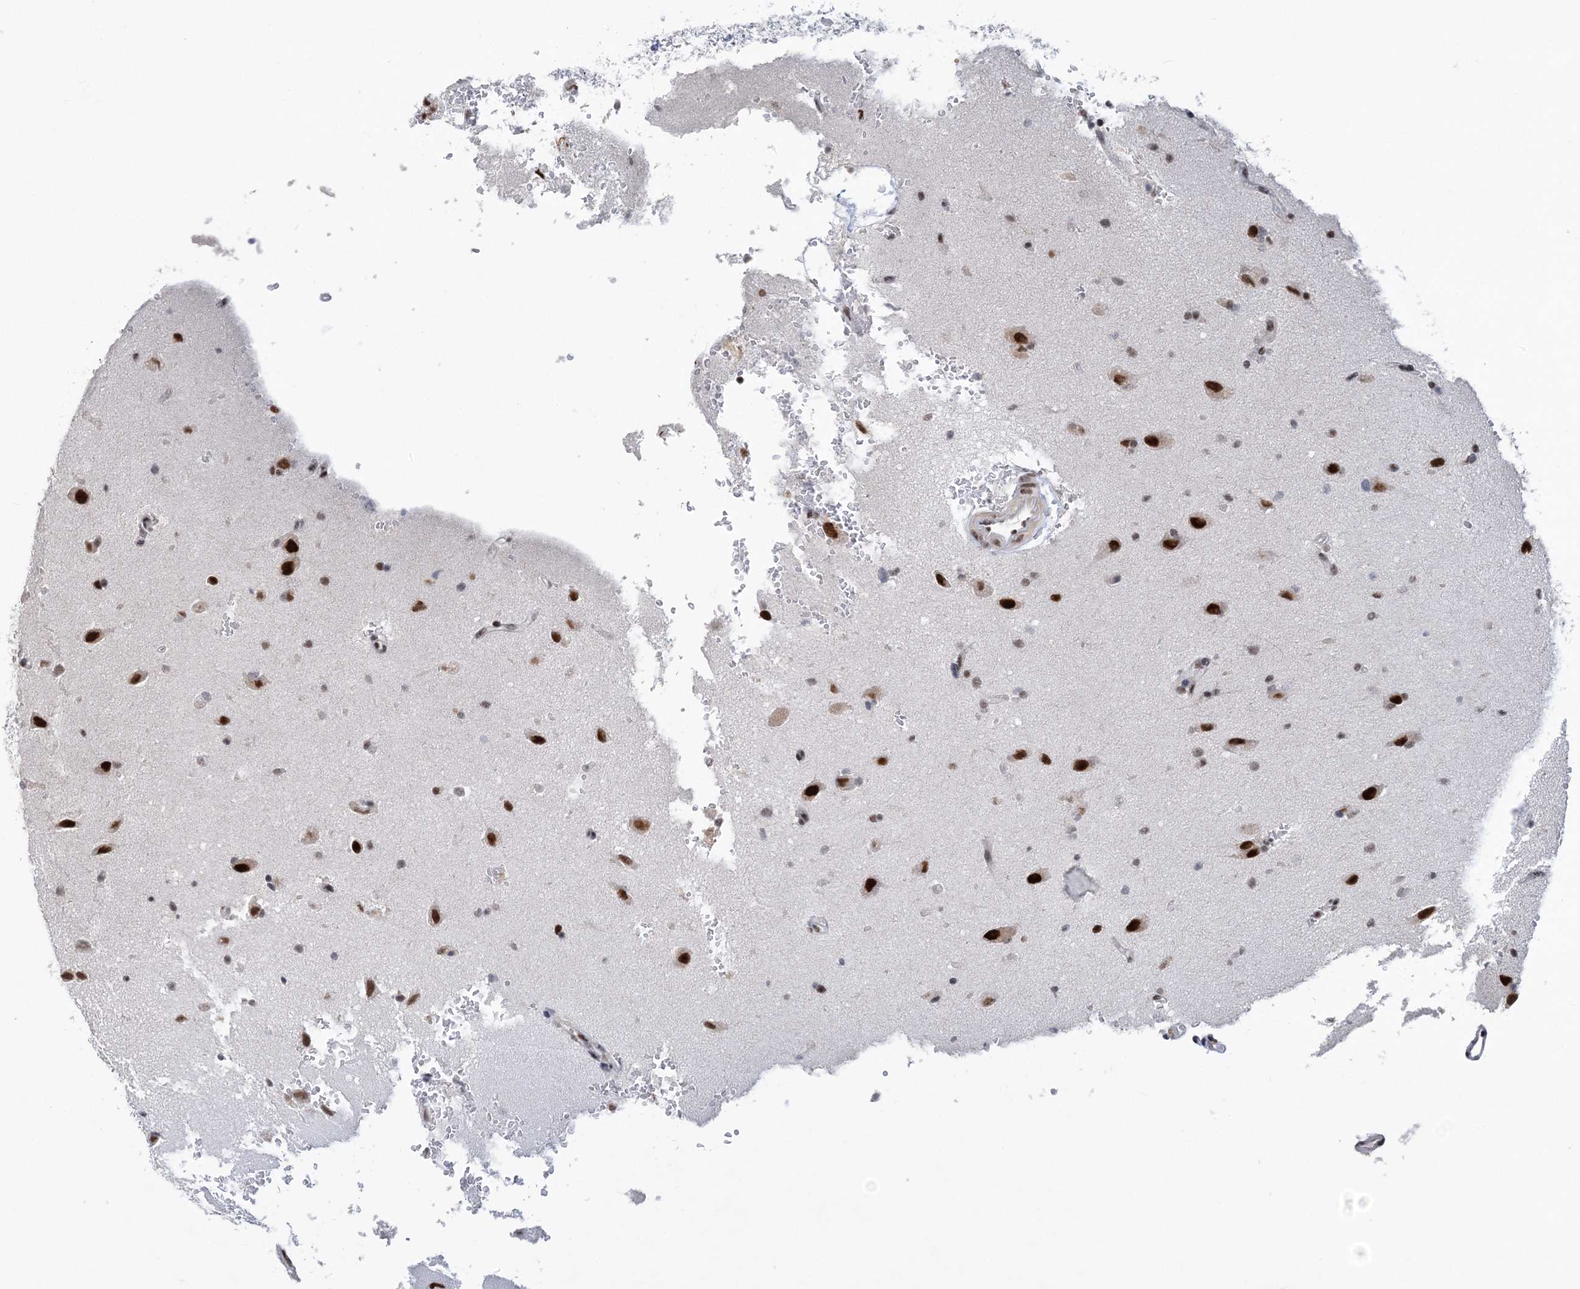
{"staining": {"intensity": "strong", "quantity": ">75%", "location": "nuclear"}, "tissue": "glioma", "cell_type": "Tumor cells", "image_type": "cancer", "snomed": [{"axis": "morphology", "description": "Glioma, malignant, Low grade"}, {"axis": "topography", "description": "Brain"}], "caption": "IHC micrograph of human low-grade glioma (malignant) stained for a protein (brown), which displays high levels of strong nuclear expression in approximately >75% of tumor cells.", "gene": "ZBTB7A", "patient": {"sex": "female", "age": 37}}